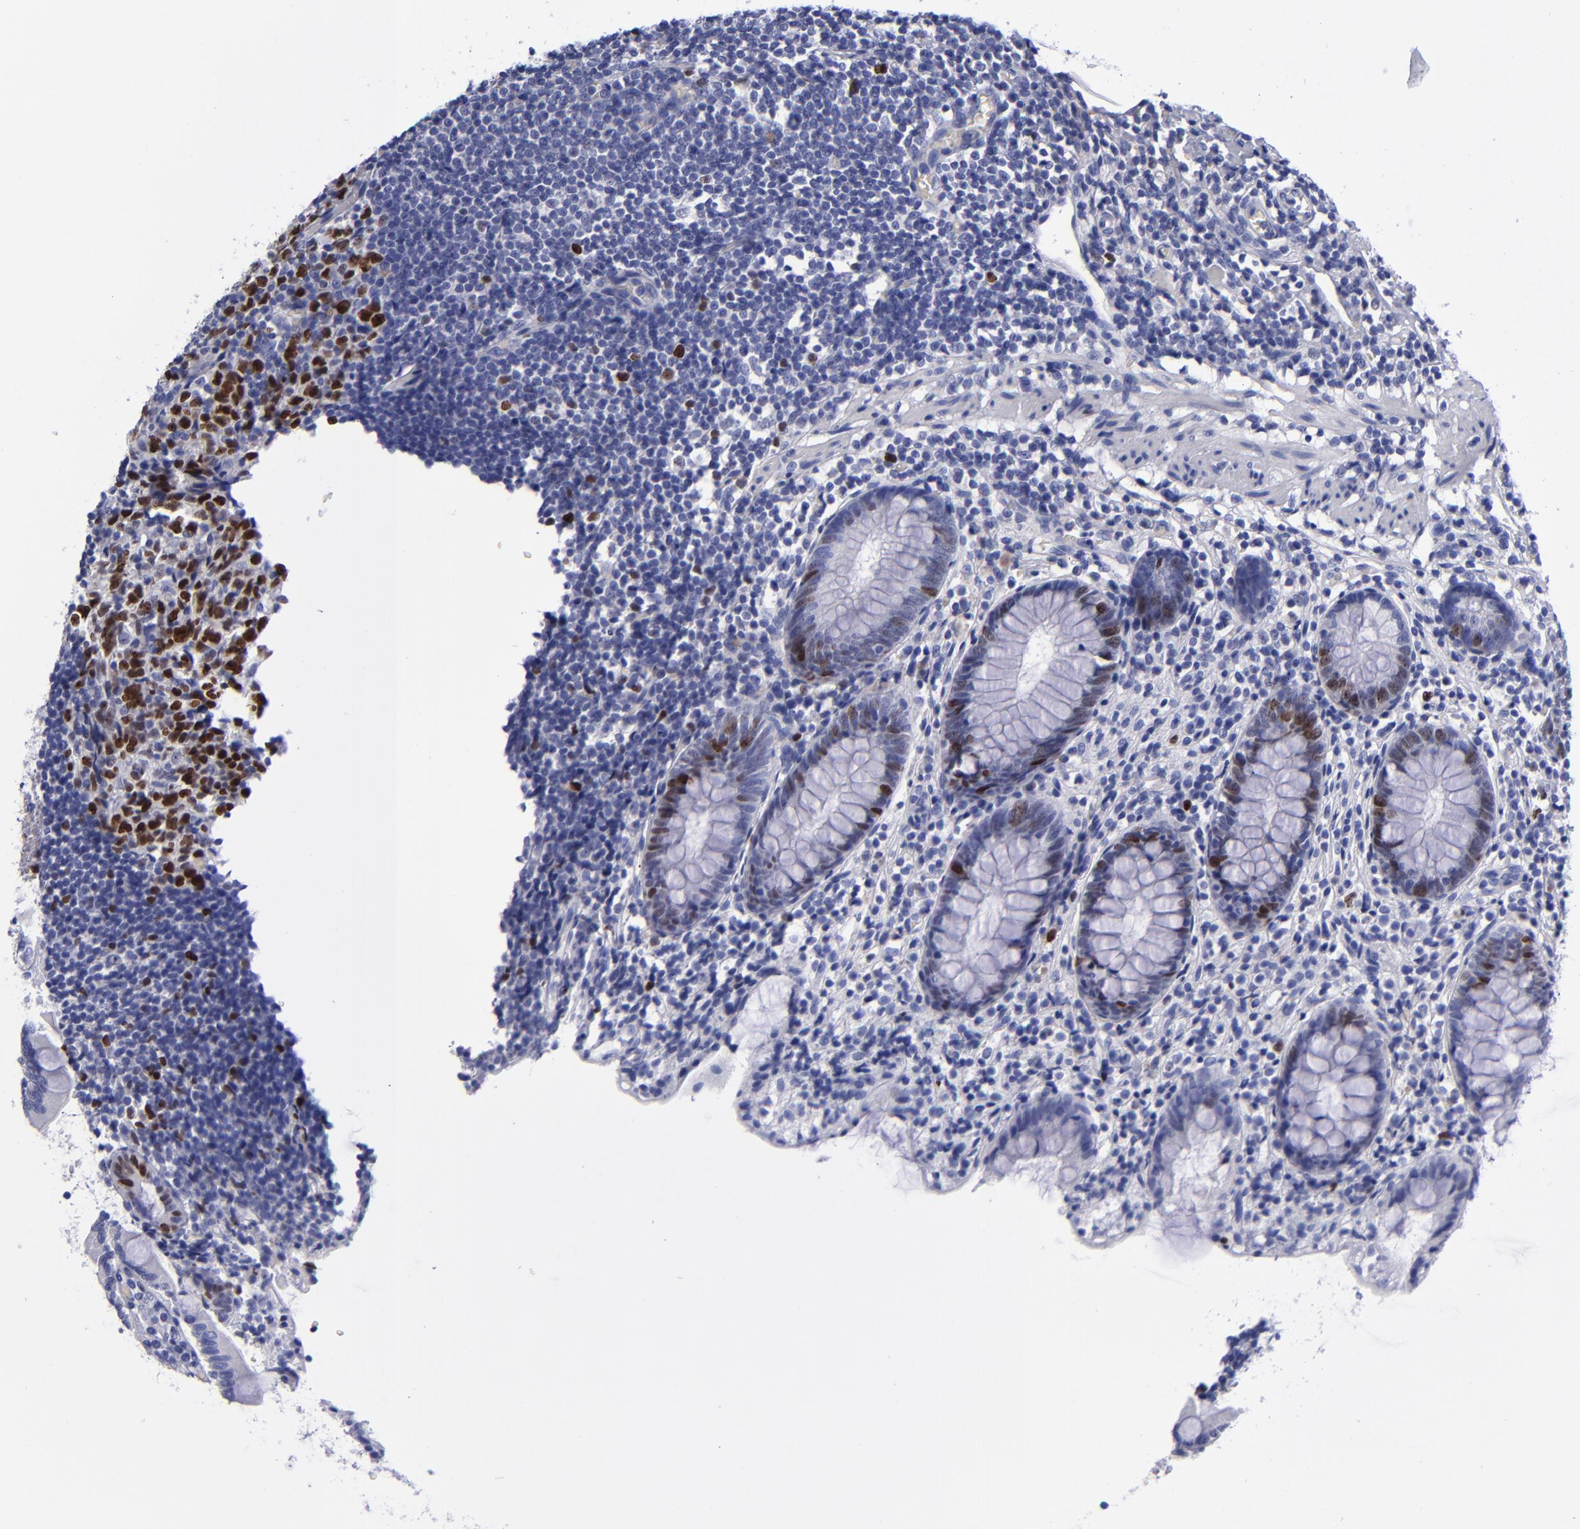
{"staining": {"intensity": "moderate", "quantity": "<25%", "location": "nuclear"}, "tissue": "appendix", "cell_type": "Glandular cells", "image_type": "normal", "snomed": [{"axis": "morphology", "description": "Normal tissue, NOS"}, {"axis": "topography", "description": "Appendix"}], "caption": "Appendix stained with immunohistochemistry reveals moderate nuclear staining in about <25% of glandular cells. Using DAB (3,3'-diaminobenzidine) (brown) and hematoxylin (blue) stains, captured at high magnification using brightfield microscopy.", "gene": "MCM7", "patient": {"sex": "male", "age": 38}}